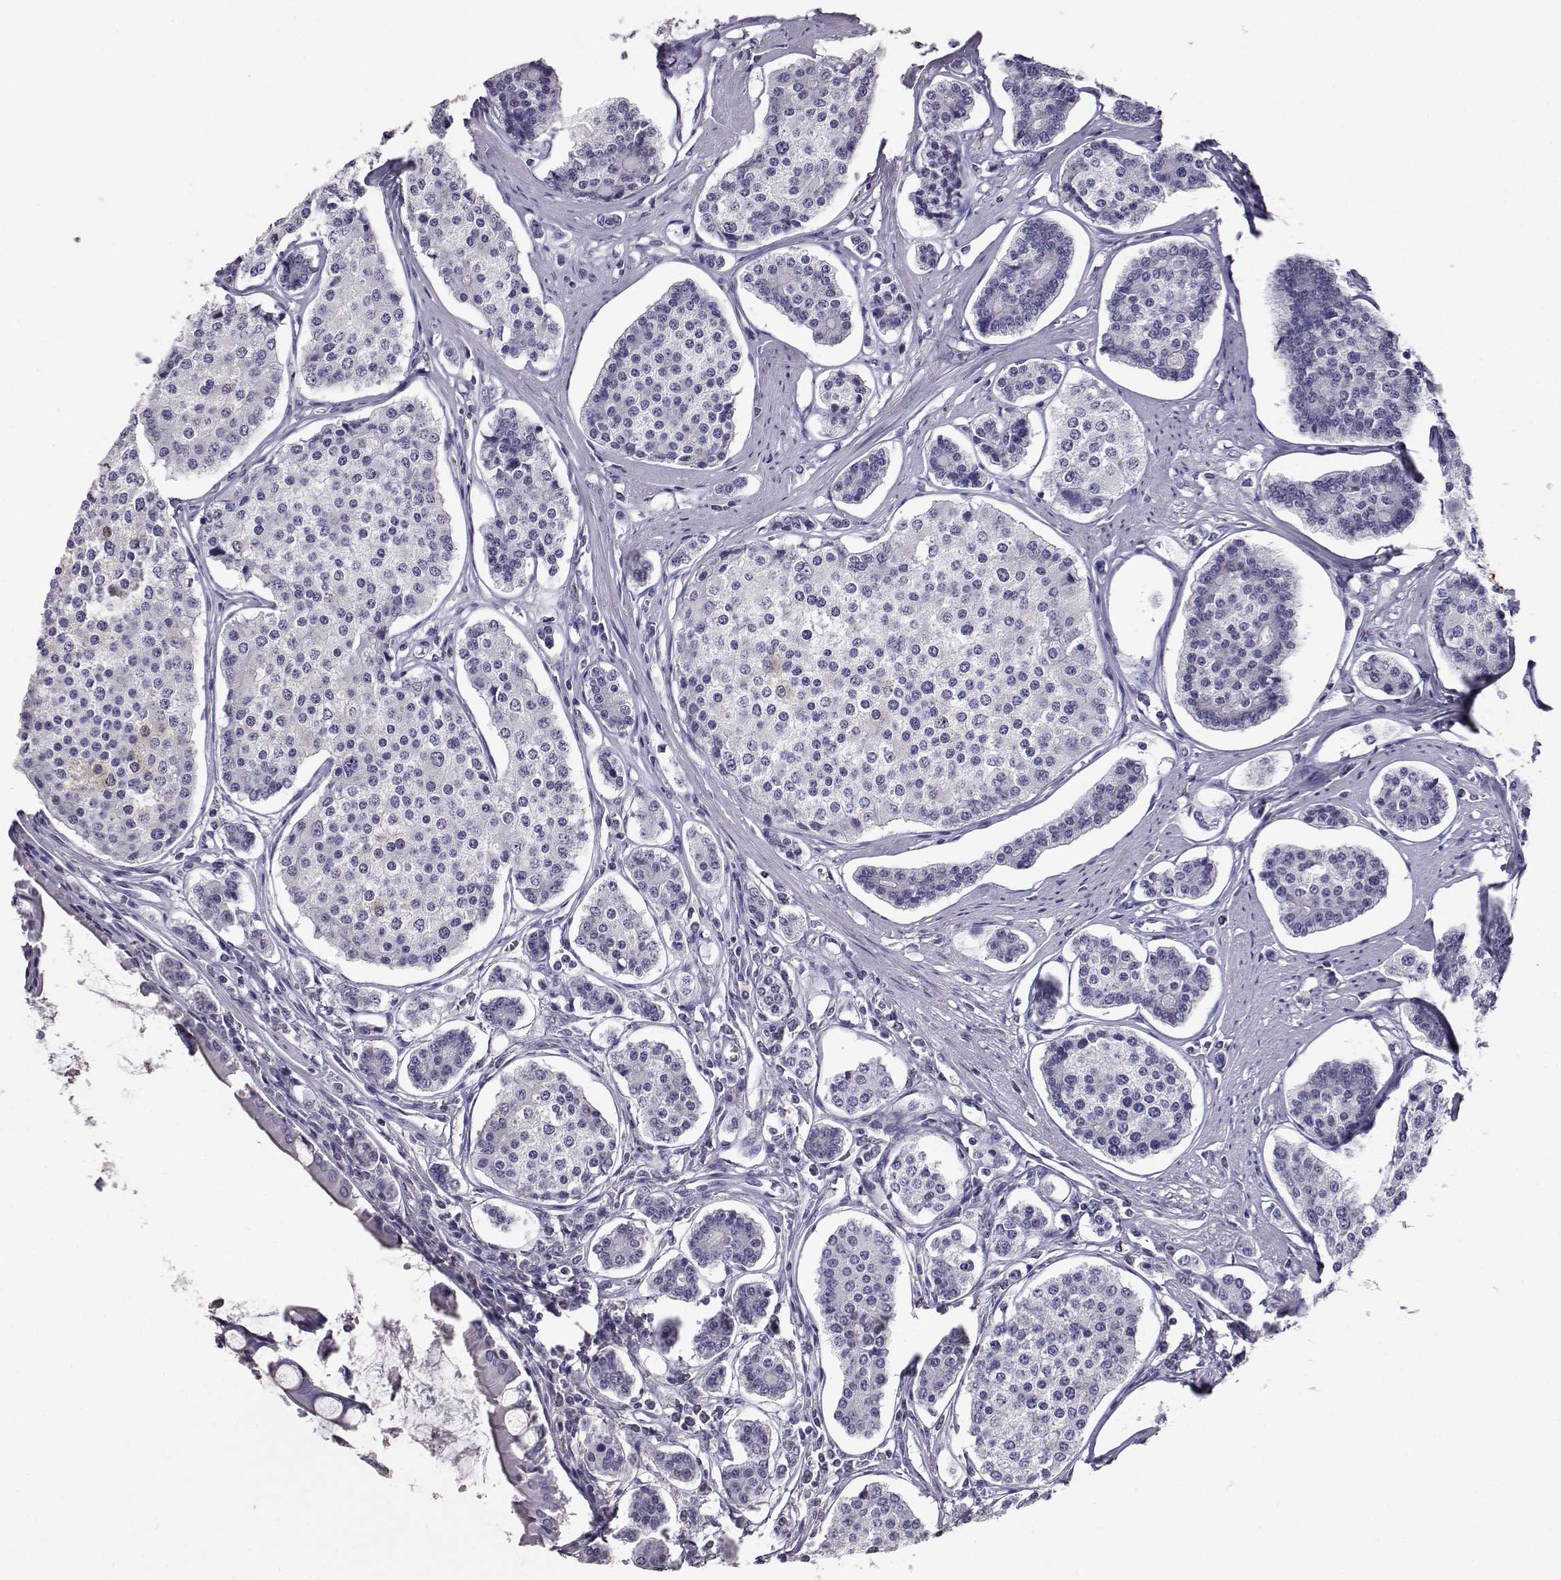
{"staining": {"intensity": "negative", "quantity": "none", "location": "none"}, "tissue": "carcinoid", "cell_type": "Tumor cells", "image_type": "cancer", "snomed": [{"axis": "morphology", "description": "Carcinoid, malignant, NOS"}, {"axis": "topography", "description": "Small intestine"}], "caption": "High magnification brightfield microscopy of carcinoid stained with DAB (3,3'-diaminobenzidine) (brown) and counterstained with hematoxylin (blue): tumor cells show no significant staining.", "gene": "AKR1B1", "patient": {"sex": "female", "age": 65}}